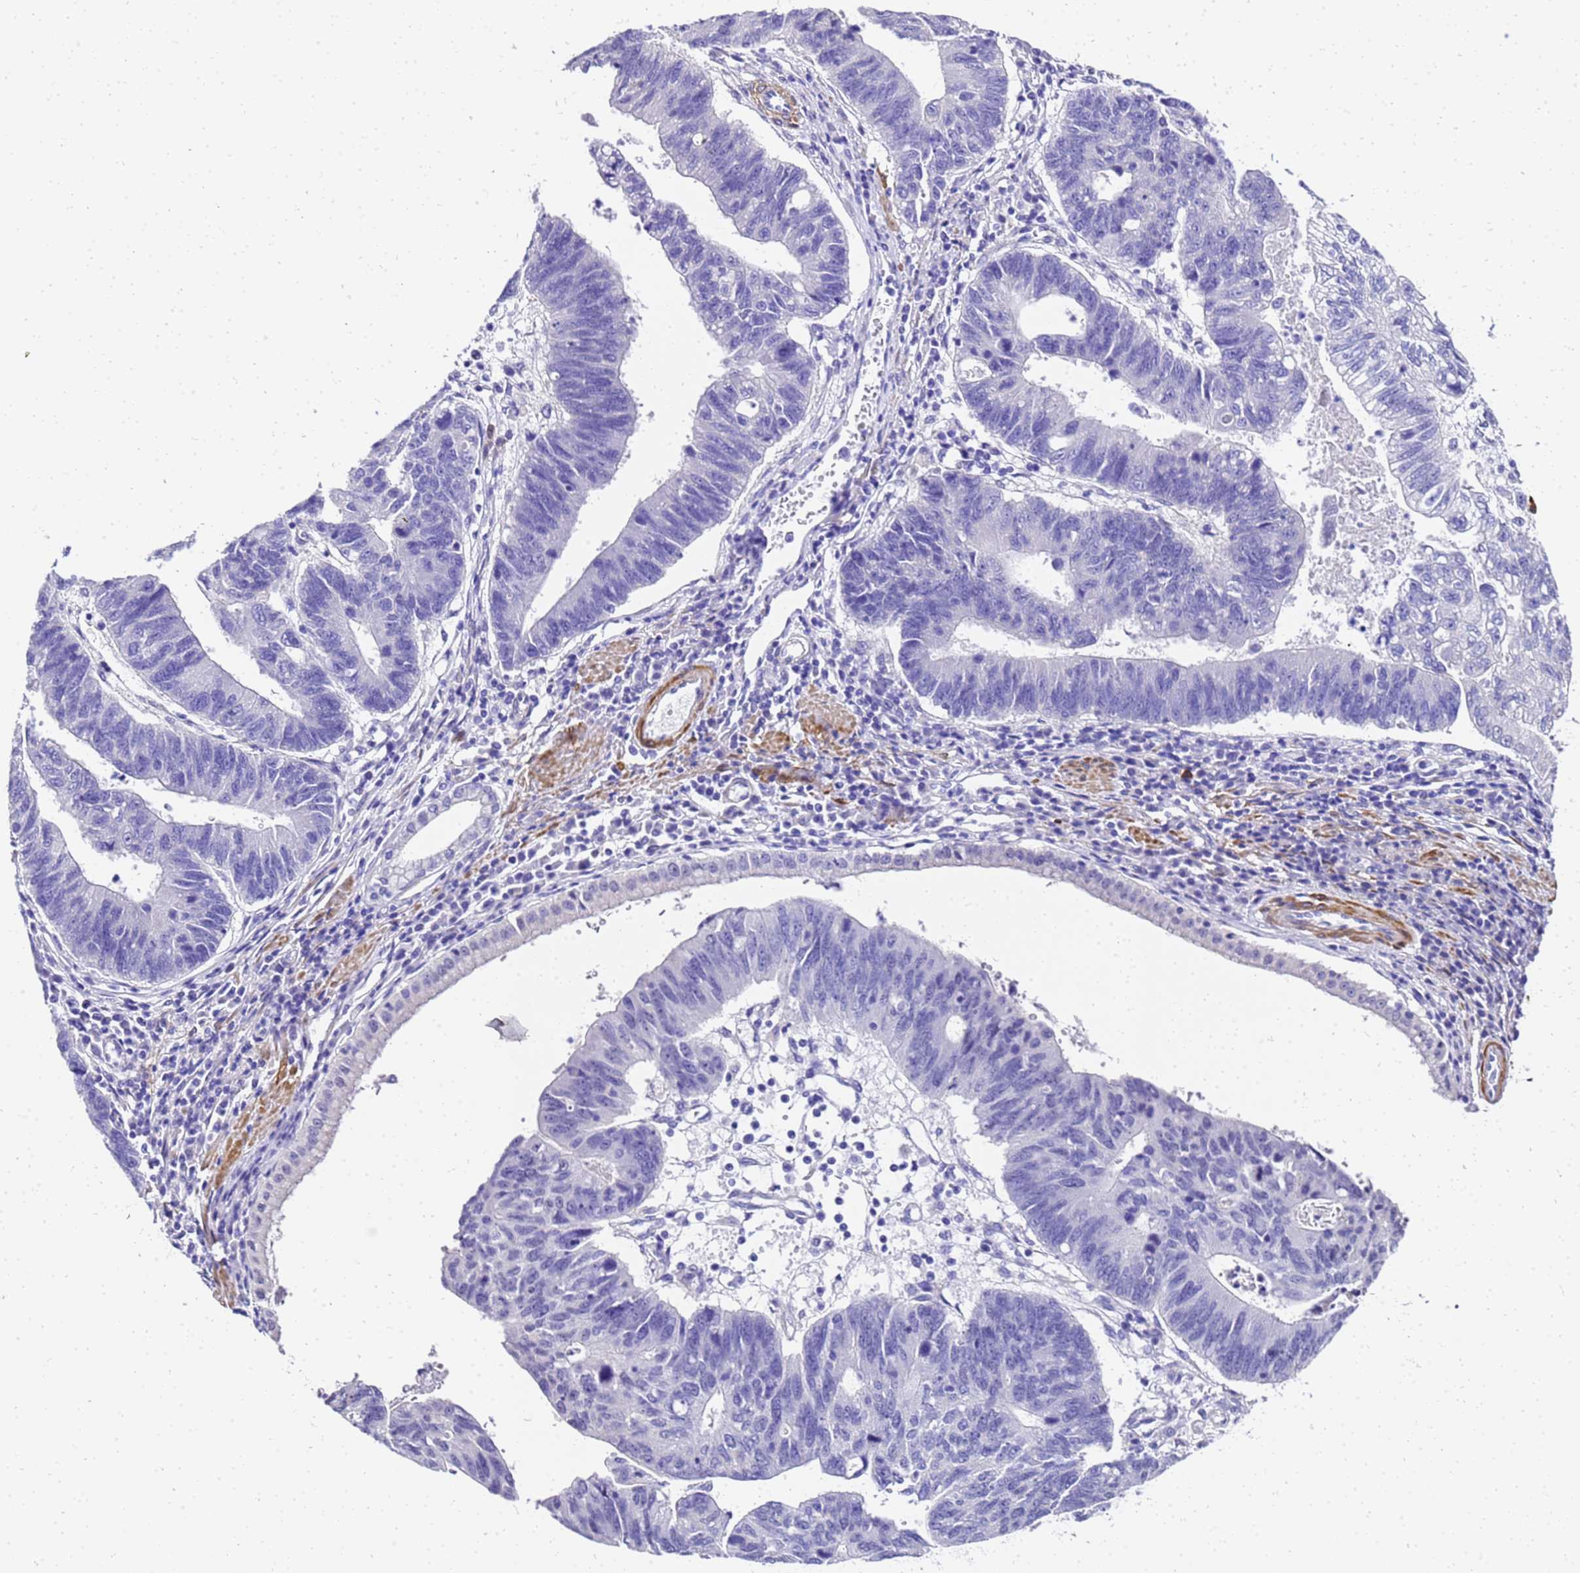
{"staining": {"intensity": "negative", "quantity": "none", "location": "none"}, "tissue": "stomach cancer", "cell_type": "Tumor cells", "image_type": "cancer", "snomed": [{"axis": "morphology", "description": "Adenocarcinoma, NOS"}, {"axis": "topography", "description": "Stomach"}], "caption": "This histopathology image is of stomach adenocarcinoma stained with immunohistochemistry (IHC) to label a protein in brown with the nuclei are counter-stained blue. There is no positivity in tumor cells.", "gene": "HSPB6", "patient": {"sex": "male", "age": 59}}